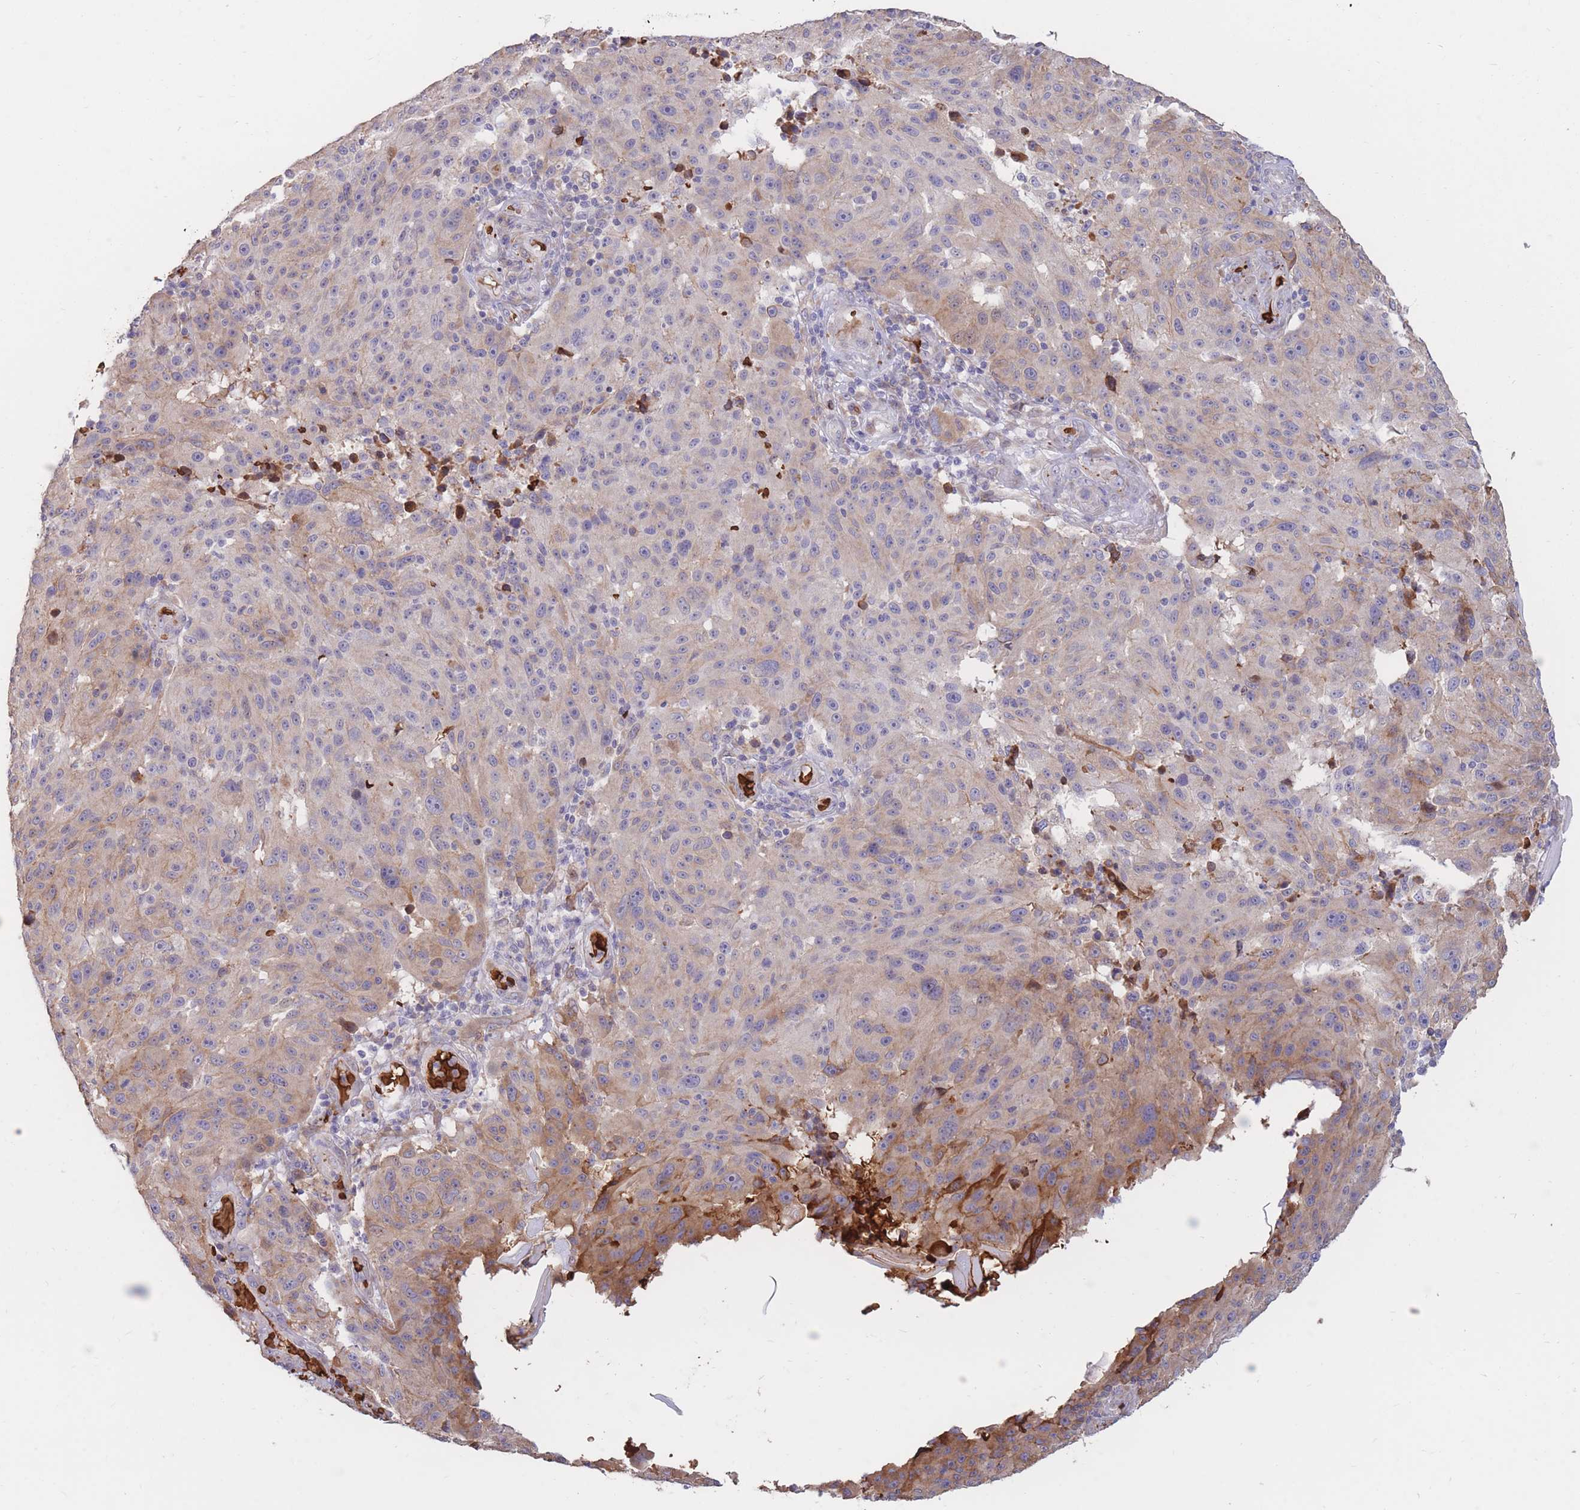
{"staining": {"intensity": "weak", "quantity": "25%-75%", "location": "cytoplasmic/membranous"}, "tissue": "melanoma", "cell_type": "Tumor cells", "image_type": "cancer", "snomed": [{"axis": "morphology", "description": "Malignant melanoma, NOS"}, {"axis": "topography", "description": "Skin"}], "caption": "This micrograph demonstrates melanoma stained with immunohistochemistry to label a protein in brown. The cytoplasmic/membranous of tumor cells show weak positivity for the protein. Nuclei are counter-stained blue.", "gene": "ATP10D", "patient": {"sex": "male", "age": 53}}